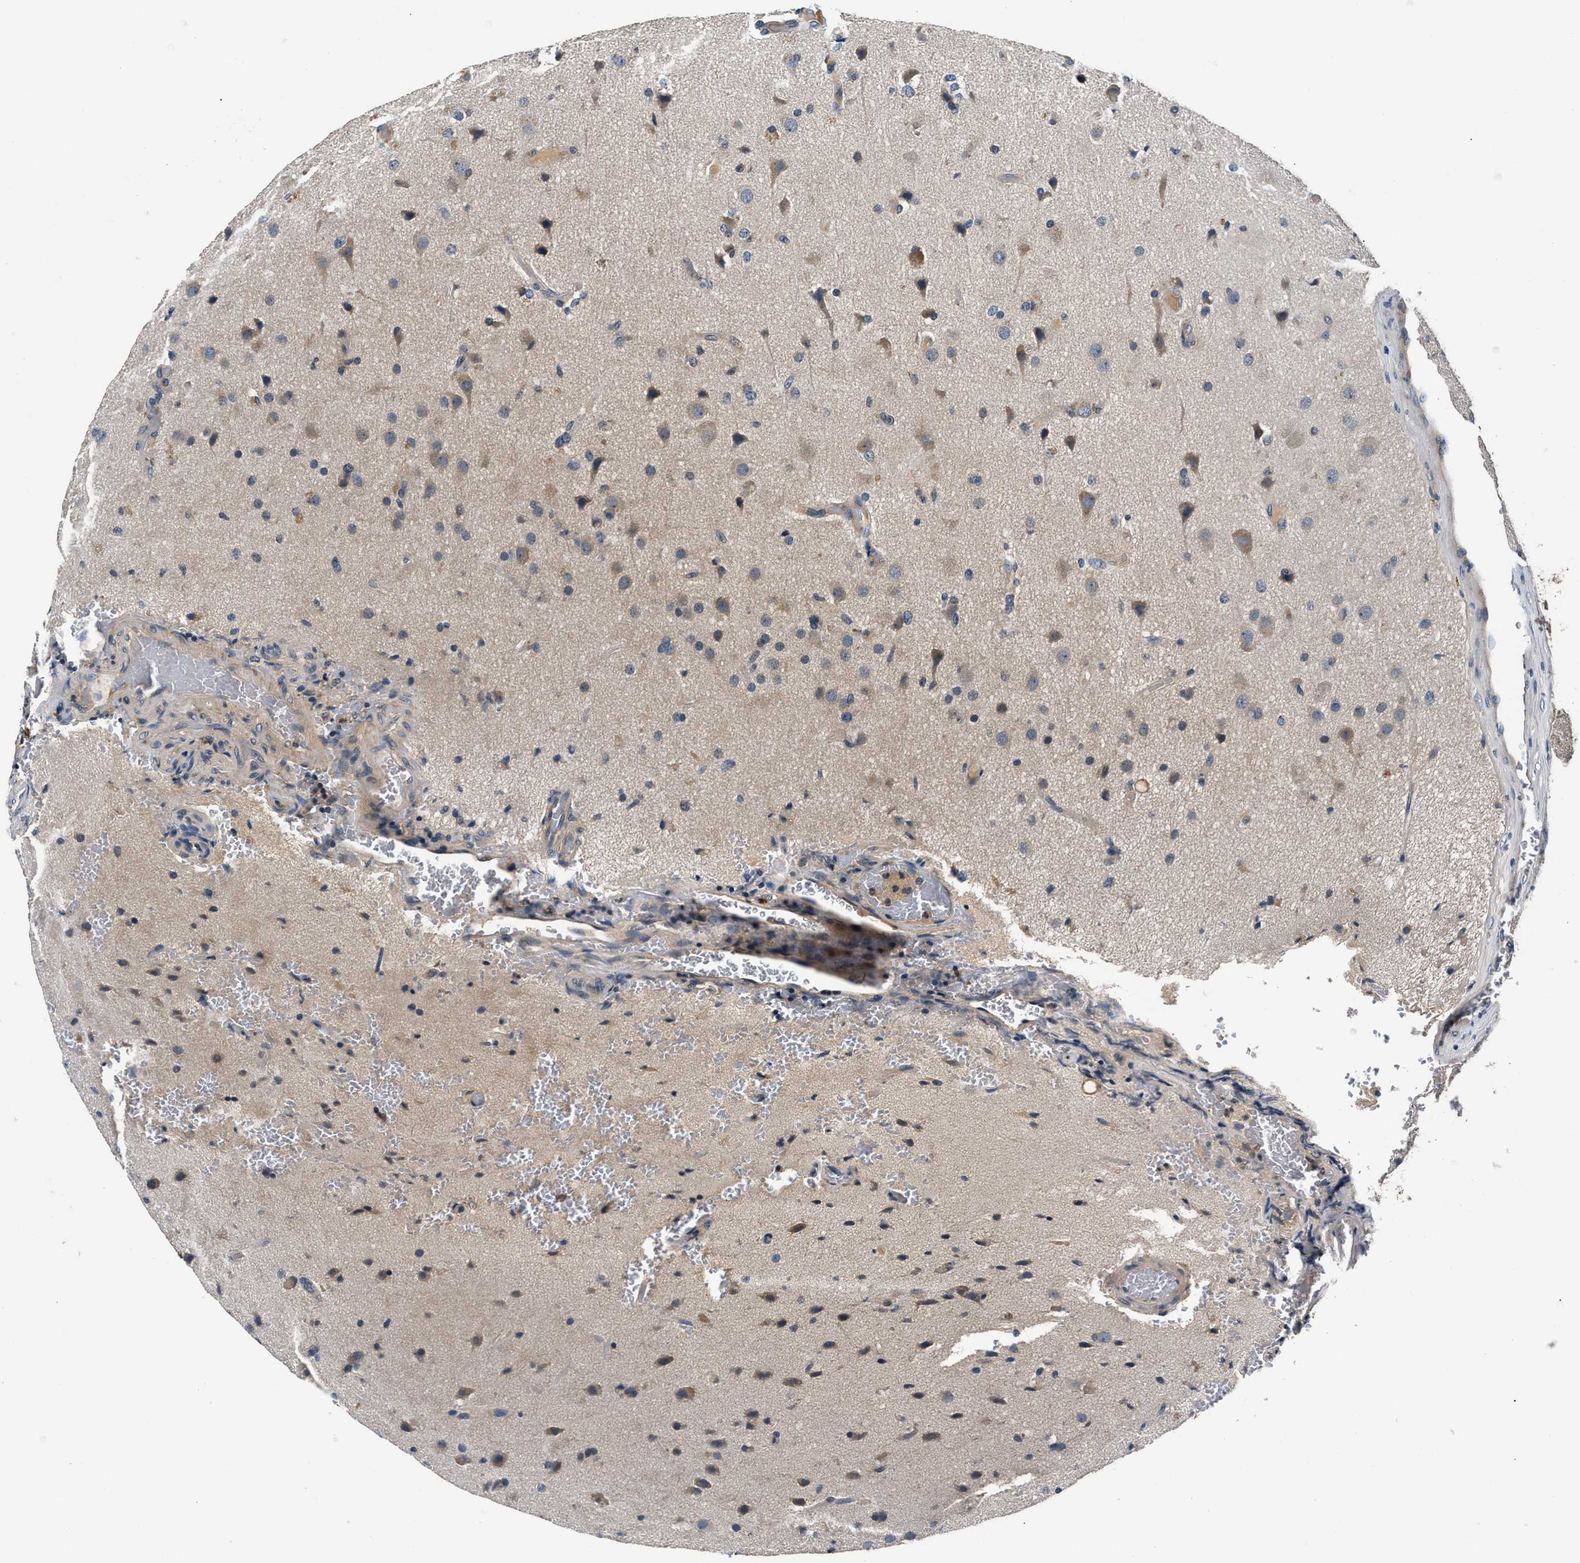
{"staining": {"intensity": "weak", "quantity": "25%-75%", "location": "cytoplasmic/membranous"}, "tissue": "glioma", "cell_type": "Tumor cells", "image_type": "cancer", "snomed": [{"axis": "morphology", "description": "Normal tissue, NOS"}, {"axis": "morphology", "description": "Glioma, malignant, High grade"}, {"axis": "topography", "description": "Cerebral cortex"}], "caption": "Protein staining demonstrates weak cytoplasmic/membranous expression in about 25%-75% of tumor cells in glioma.", "gene": "IMMT", "patient": {"sex": "male", "age": 77}}